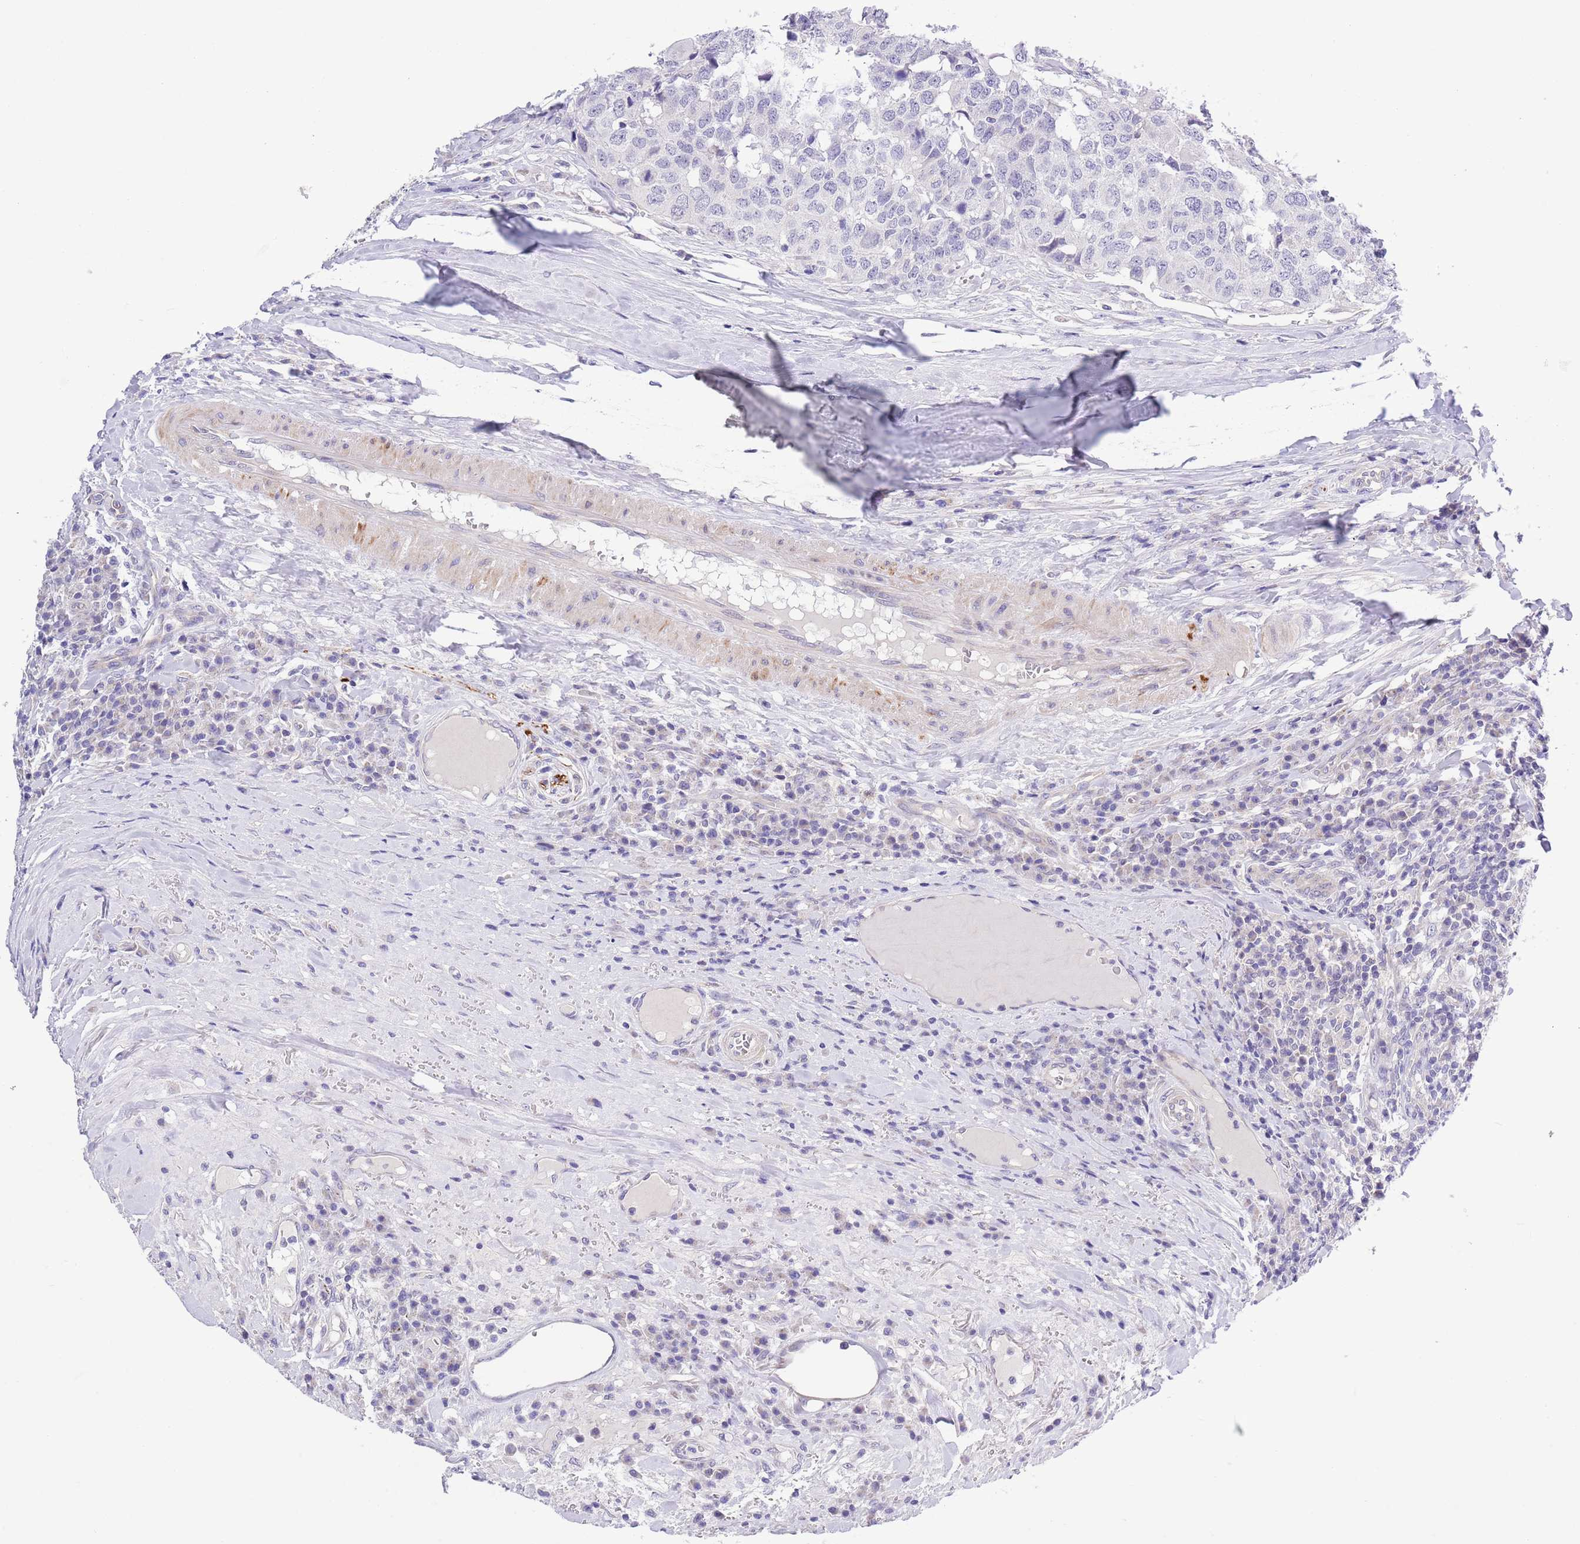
{"staining": {"intensity": "negative", "quantity": "none", "location": "none"}, "tissue": "head and neck cancer", "cell_type": "Tumor cells", "image_type": "cancer", "snomed": [{"axis": "morphology", "description": "Squamous cell carcinoma, NOS"}, {"axis": "topography", "description": "Head-Neck"}], "caption": "The micrograph demonstrates no staining of tumor cells in head and neck cancer (squamous cell carcinoma).", "gene": "NET1", "patient": {"sex": "male", "age": 66}}